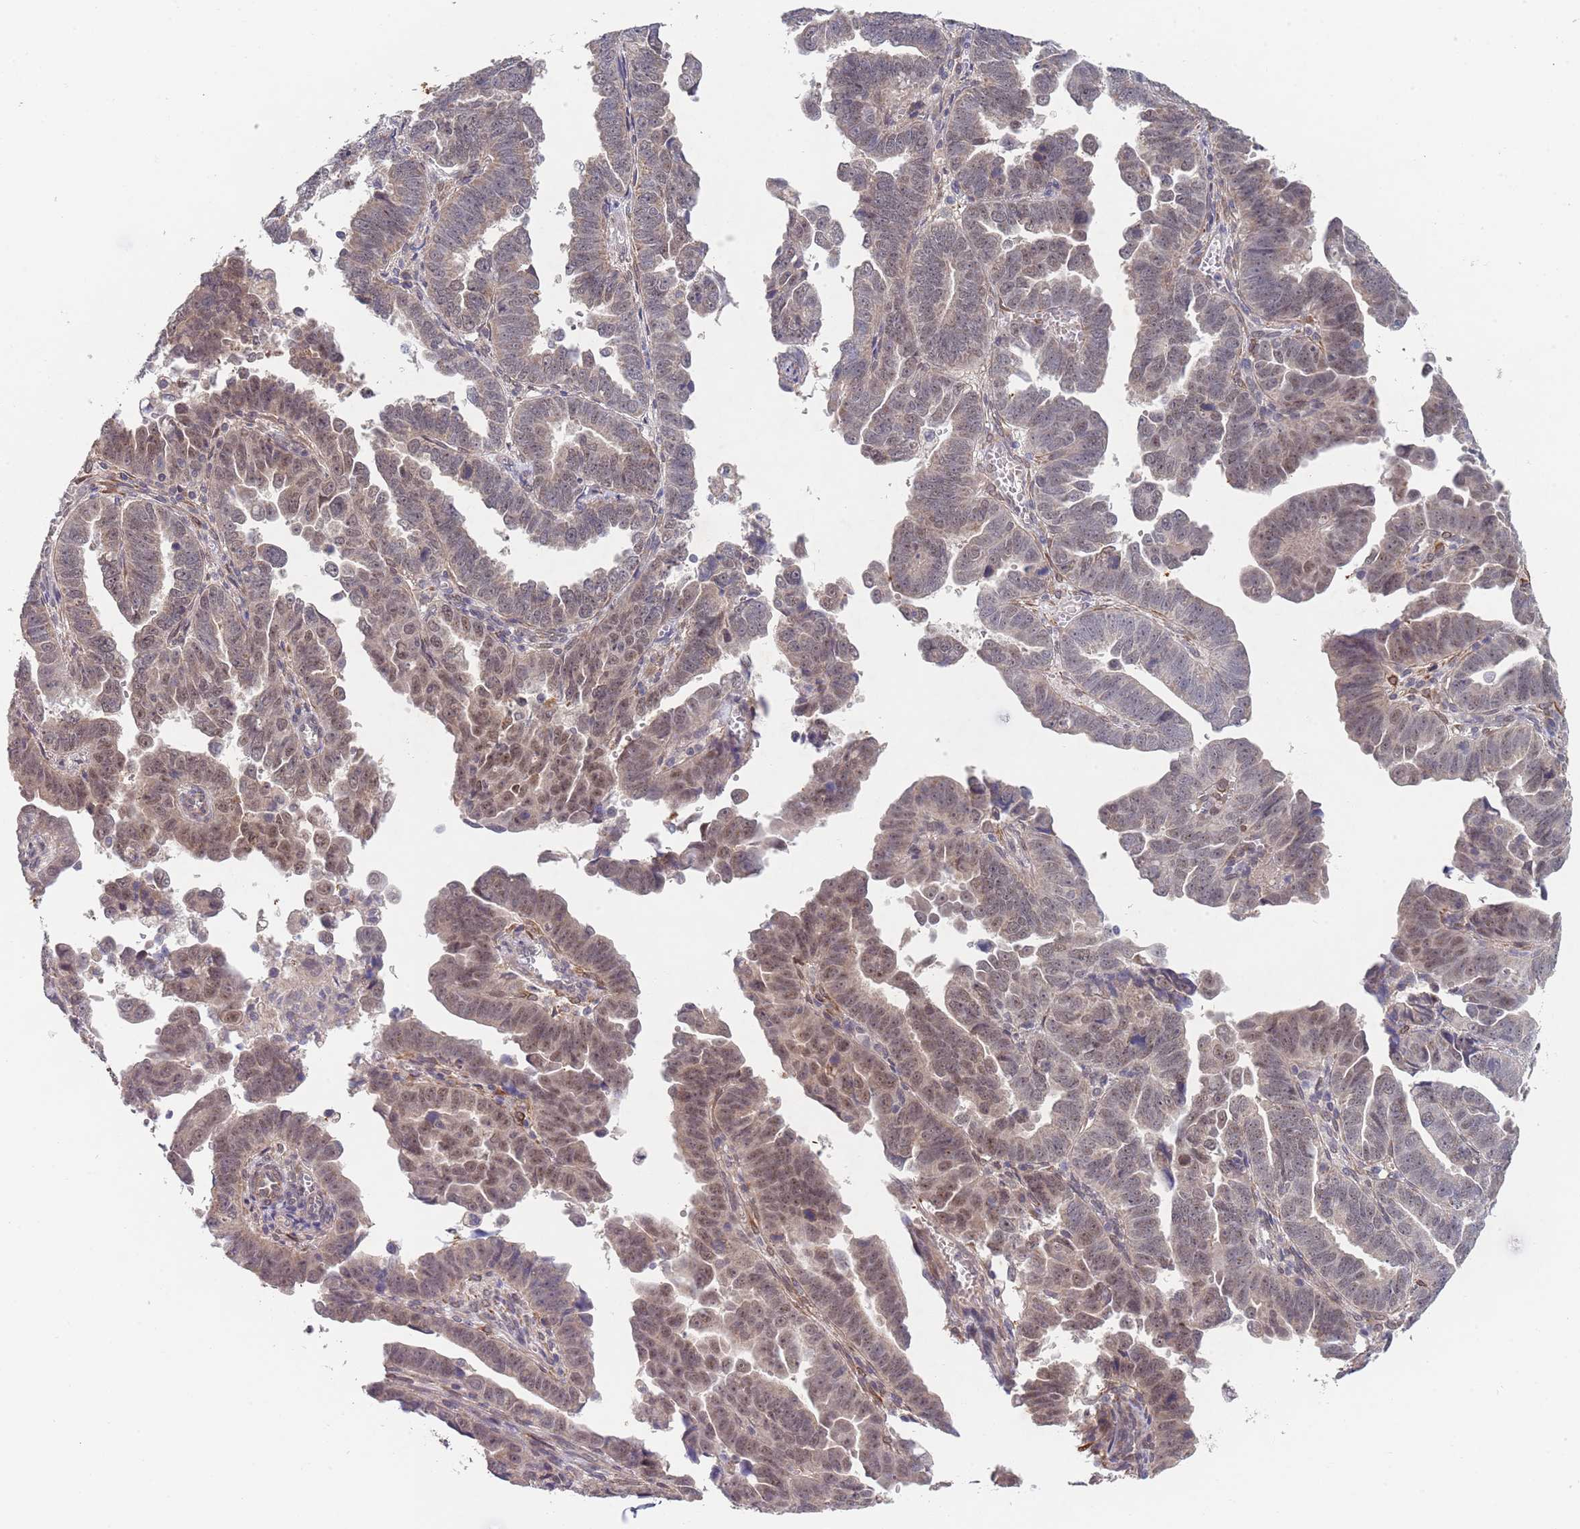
{"staining": {"intensity": "weak", "quantity": "<25%", "location": "nuclear"}, "tissue": "endometrial cancer", "cell_type": "Tumor cells", "image_type": "cancer", "snomed": [{"axis": "morphology", "description": "Adenocarcinoma, NOS"}, {"axis": "topography", "description": "Endometrium"}], "caption": "DAB (3,3'-diaminobenzidine) immunohistochemical staining of endometrial adenocarcinoma exhibits no significant expression in tumor cells.", "gene": "B4GALT4", "patient": {"sex": "female", "age": 75}}